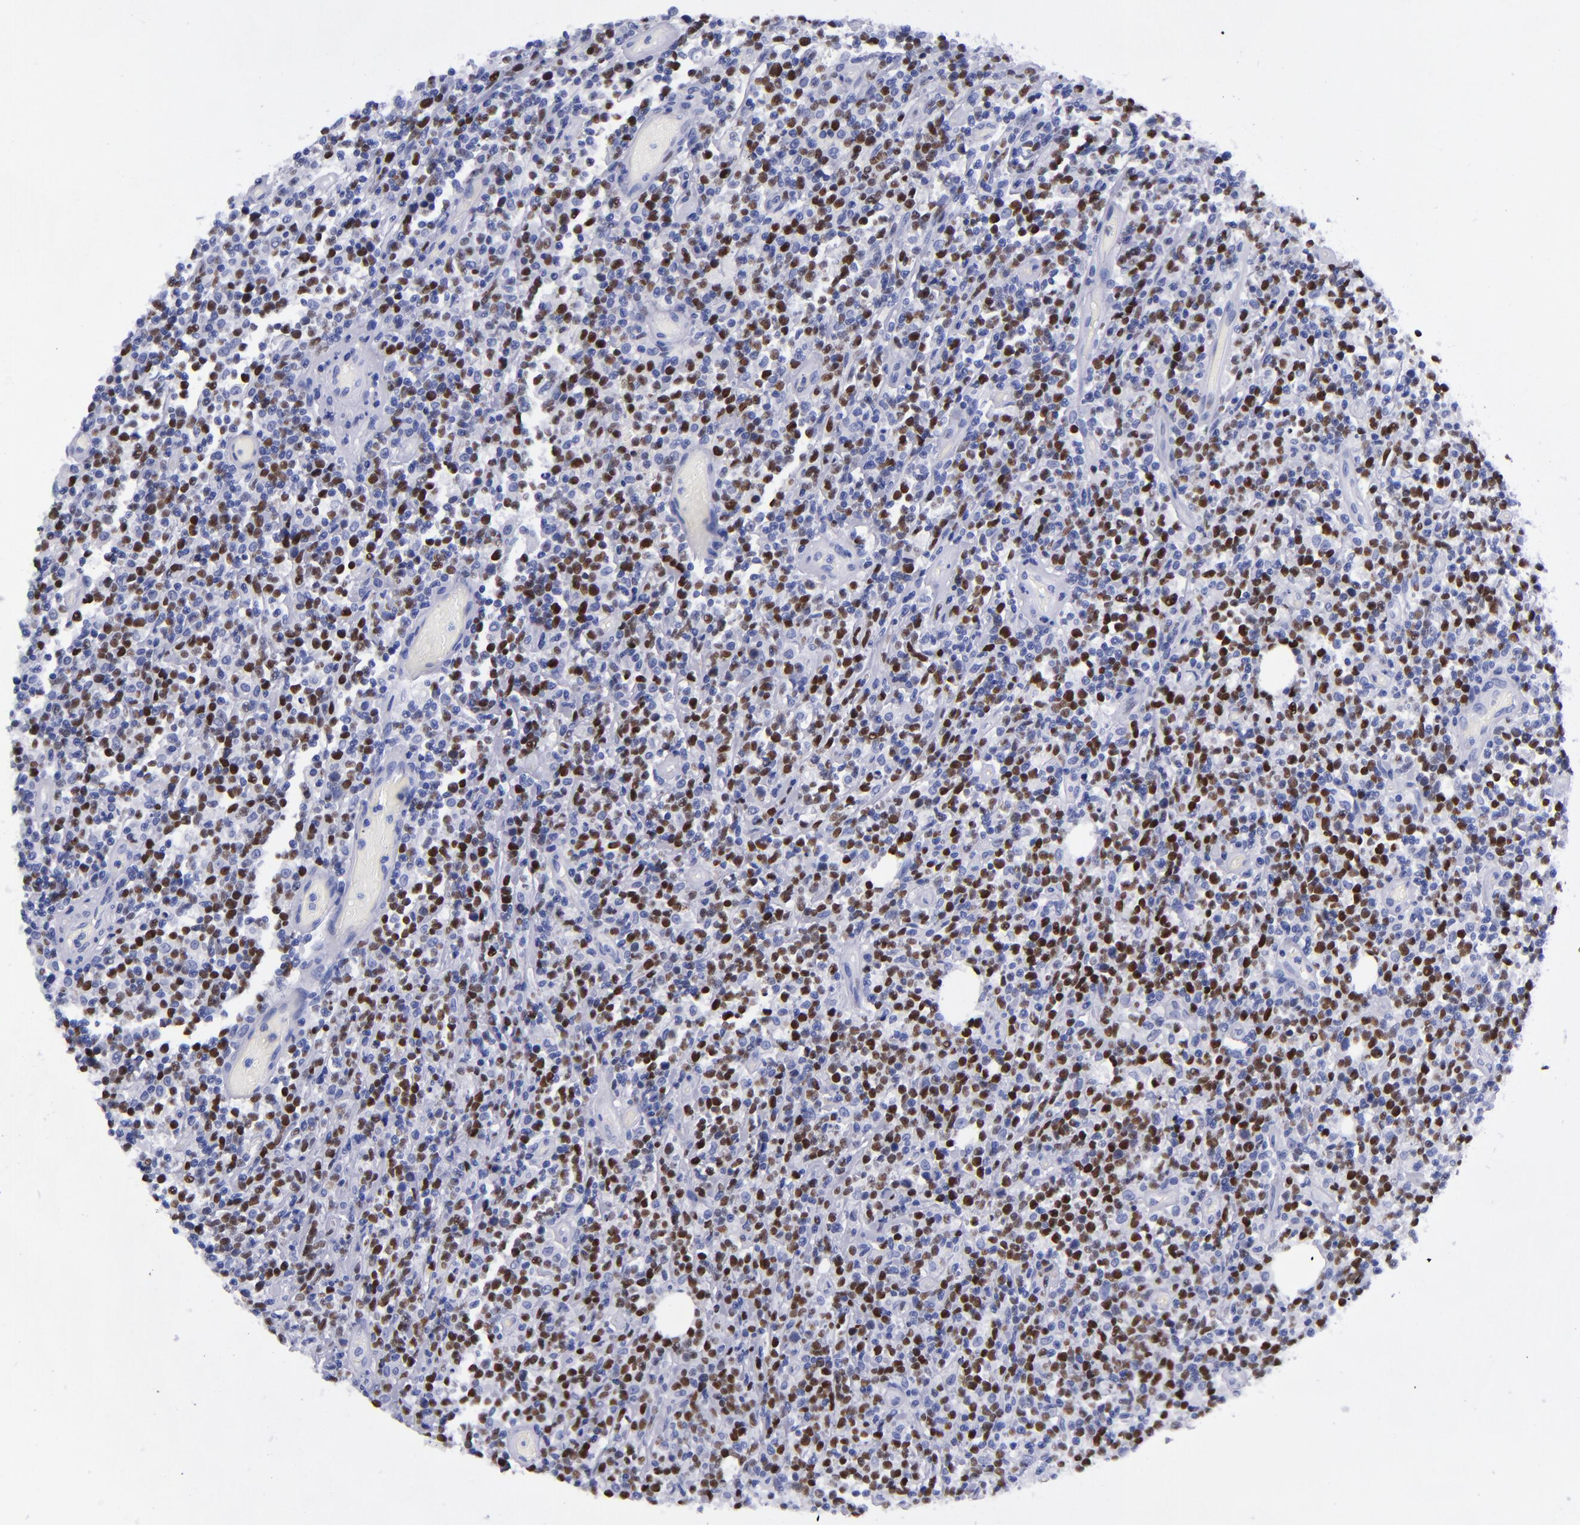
{"staining": {"intensity": "strong", "quantity": "25%-75%", "location": "nuclear"}, "tissue": "lymphoma", "cell_type": "Tumor cells", "image_type": "cancer", "snomed": [{"axis": "morphology", "description": "Malignant lymphoma, non-Hodgkin's type, High grade"}, {"axis": "topography", "description": "Colon"}], "caption": "This is an image of IHC staining of lymphoma, which shows strong staining in the nuclear of tumor cells.", "gene": "MCM7", "patient": {"sex": "male", "age": 82}}